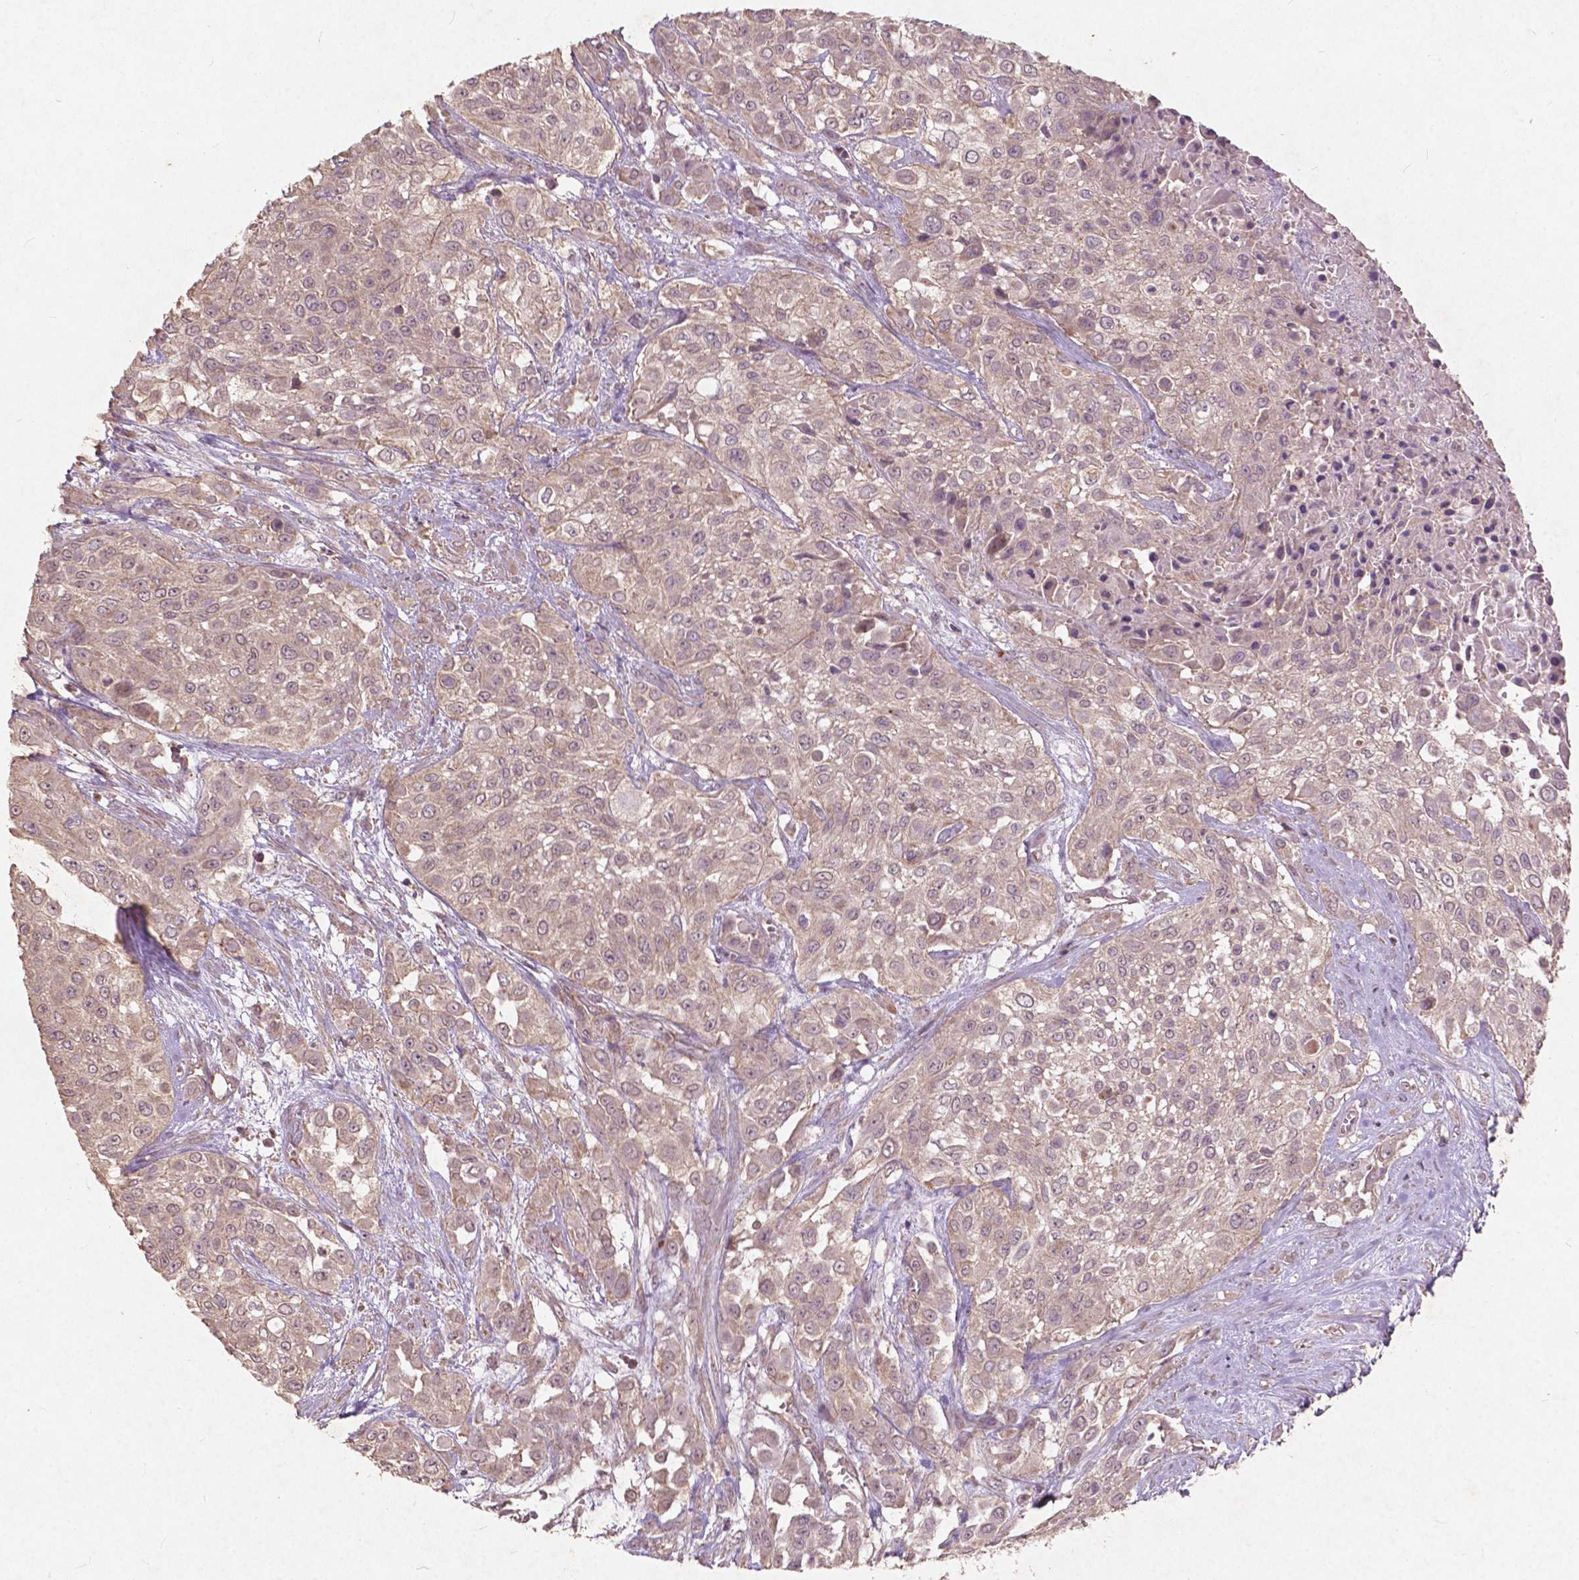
{"staining": {"intensity": "weak", "quantity": "<25%", "location": "cytoplasmic/membranous"}, "tissue": "urothelial cancer", "cell_type": "Tumor cells", "image_type": "cancer", "snomed": [{"axis": "morphology", "description": "Urothelial carcinoma, High grade"}, {"axis": "topography", "description": "Urinary bladder"}], "caption": "The photomicrograph demonstrates no significant staining in tumor cells of urothelial cancer.", "gene": "ST6GALNAC5", "patient": {"sex": "male", "age": 57}}